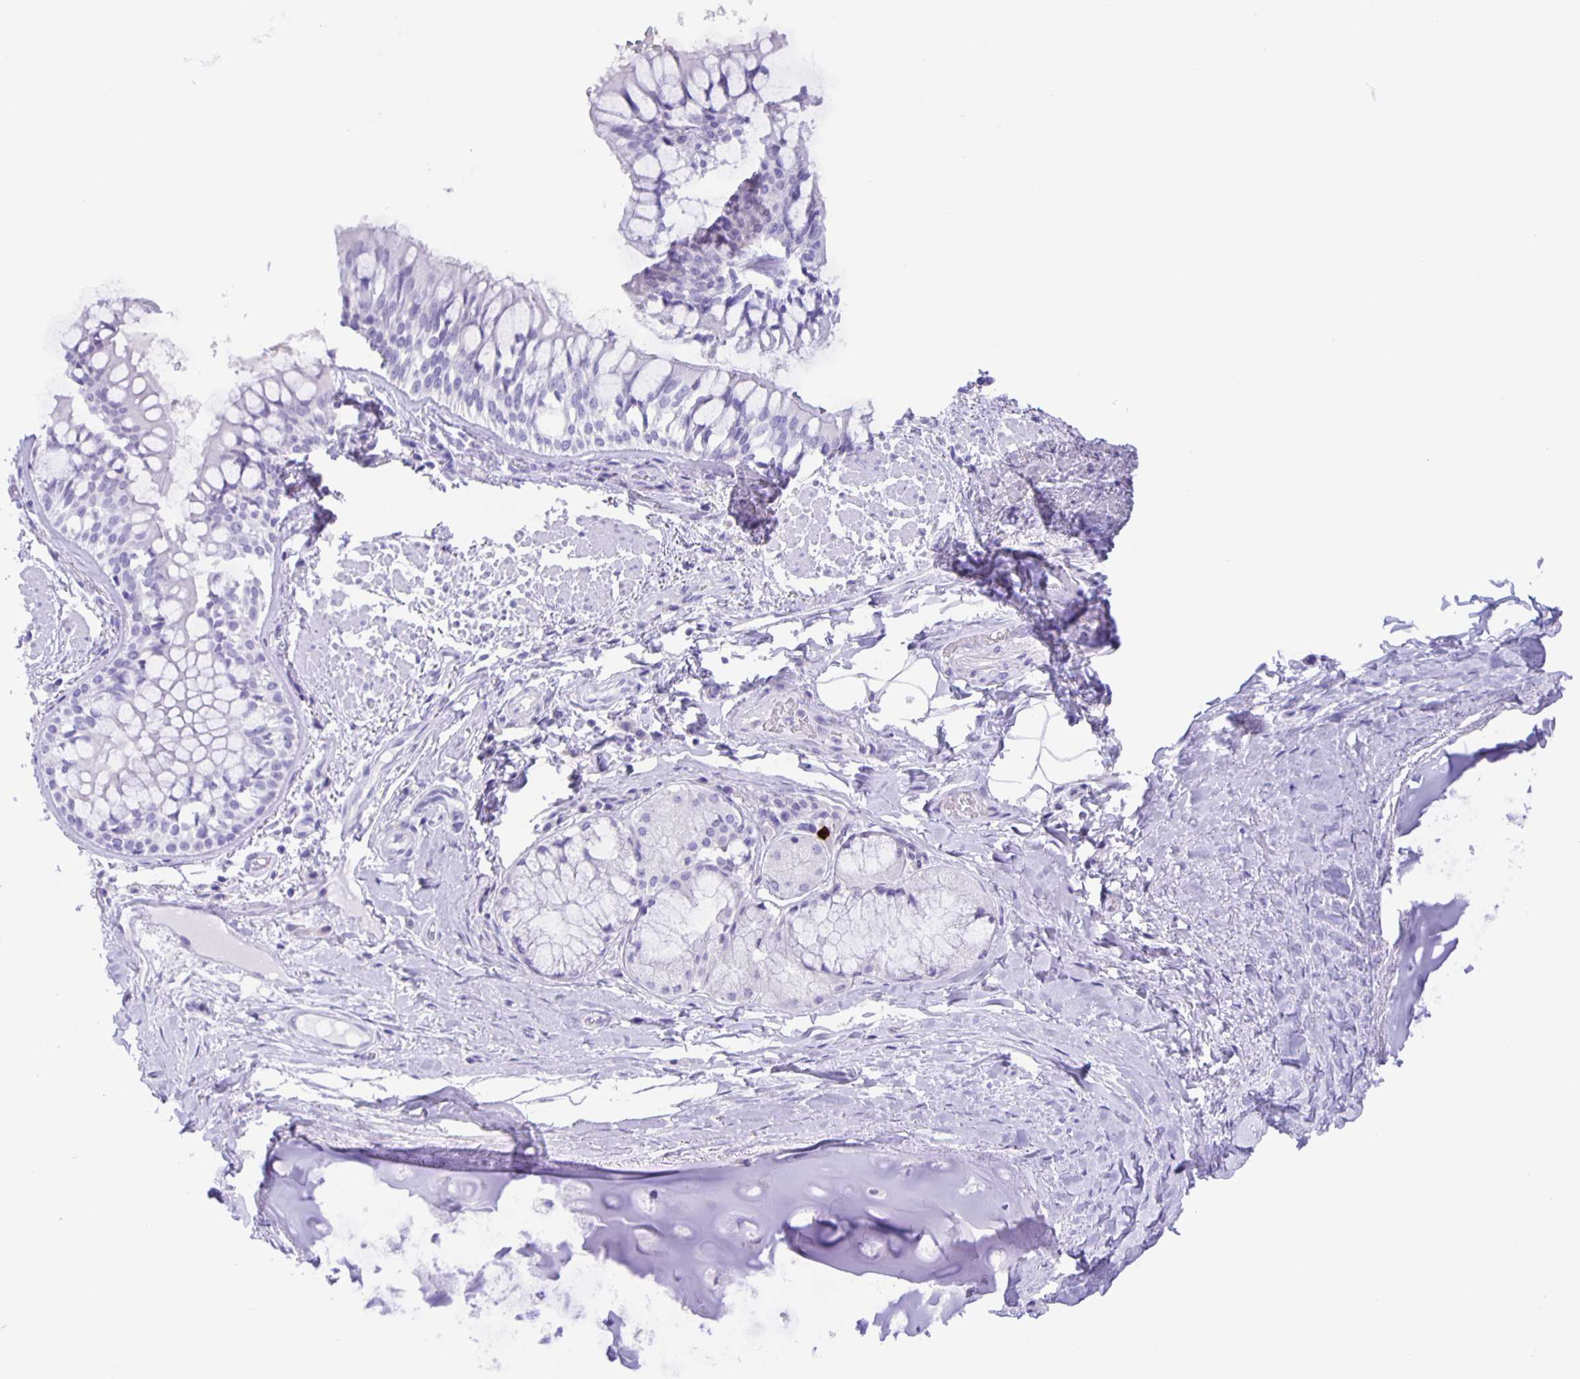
{"staining": {"intensity": "negative", "quantity": "none", "location": "none"}, "tissue": "adipose tissue", "cell_type": "Adipocytes", "image_type": "normal", "snomed": [{"axis": "morphology", "description": "Normal tissue, NOS"}, {"axis": "topography", "description": "Cartilage tissue"}, {"axis": "topography", "description": "Bronchus"}], "caption": "This is a photomicrograph of IHC staining of benign adipose tissue, which shows no expression in adipocytes. (Stains: DAB (3,3'-diaminobenzidine) immunohistochemistry with hematoxylin counter stain, Microscopy: brightfield microscopy at high magnification).", "gene": "GUCA2A", "patient": {"sex": "male", "age": 64}}